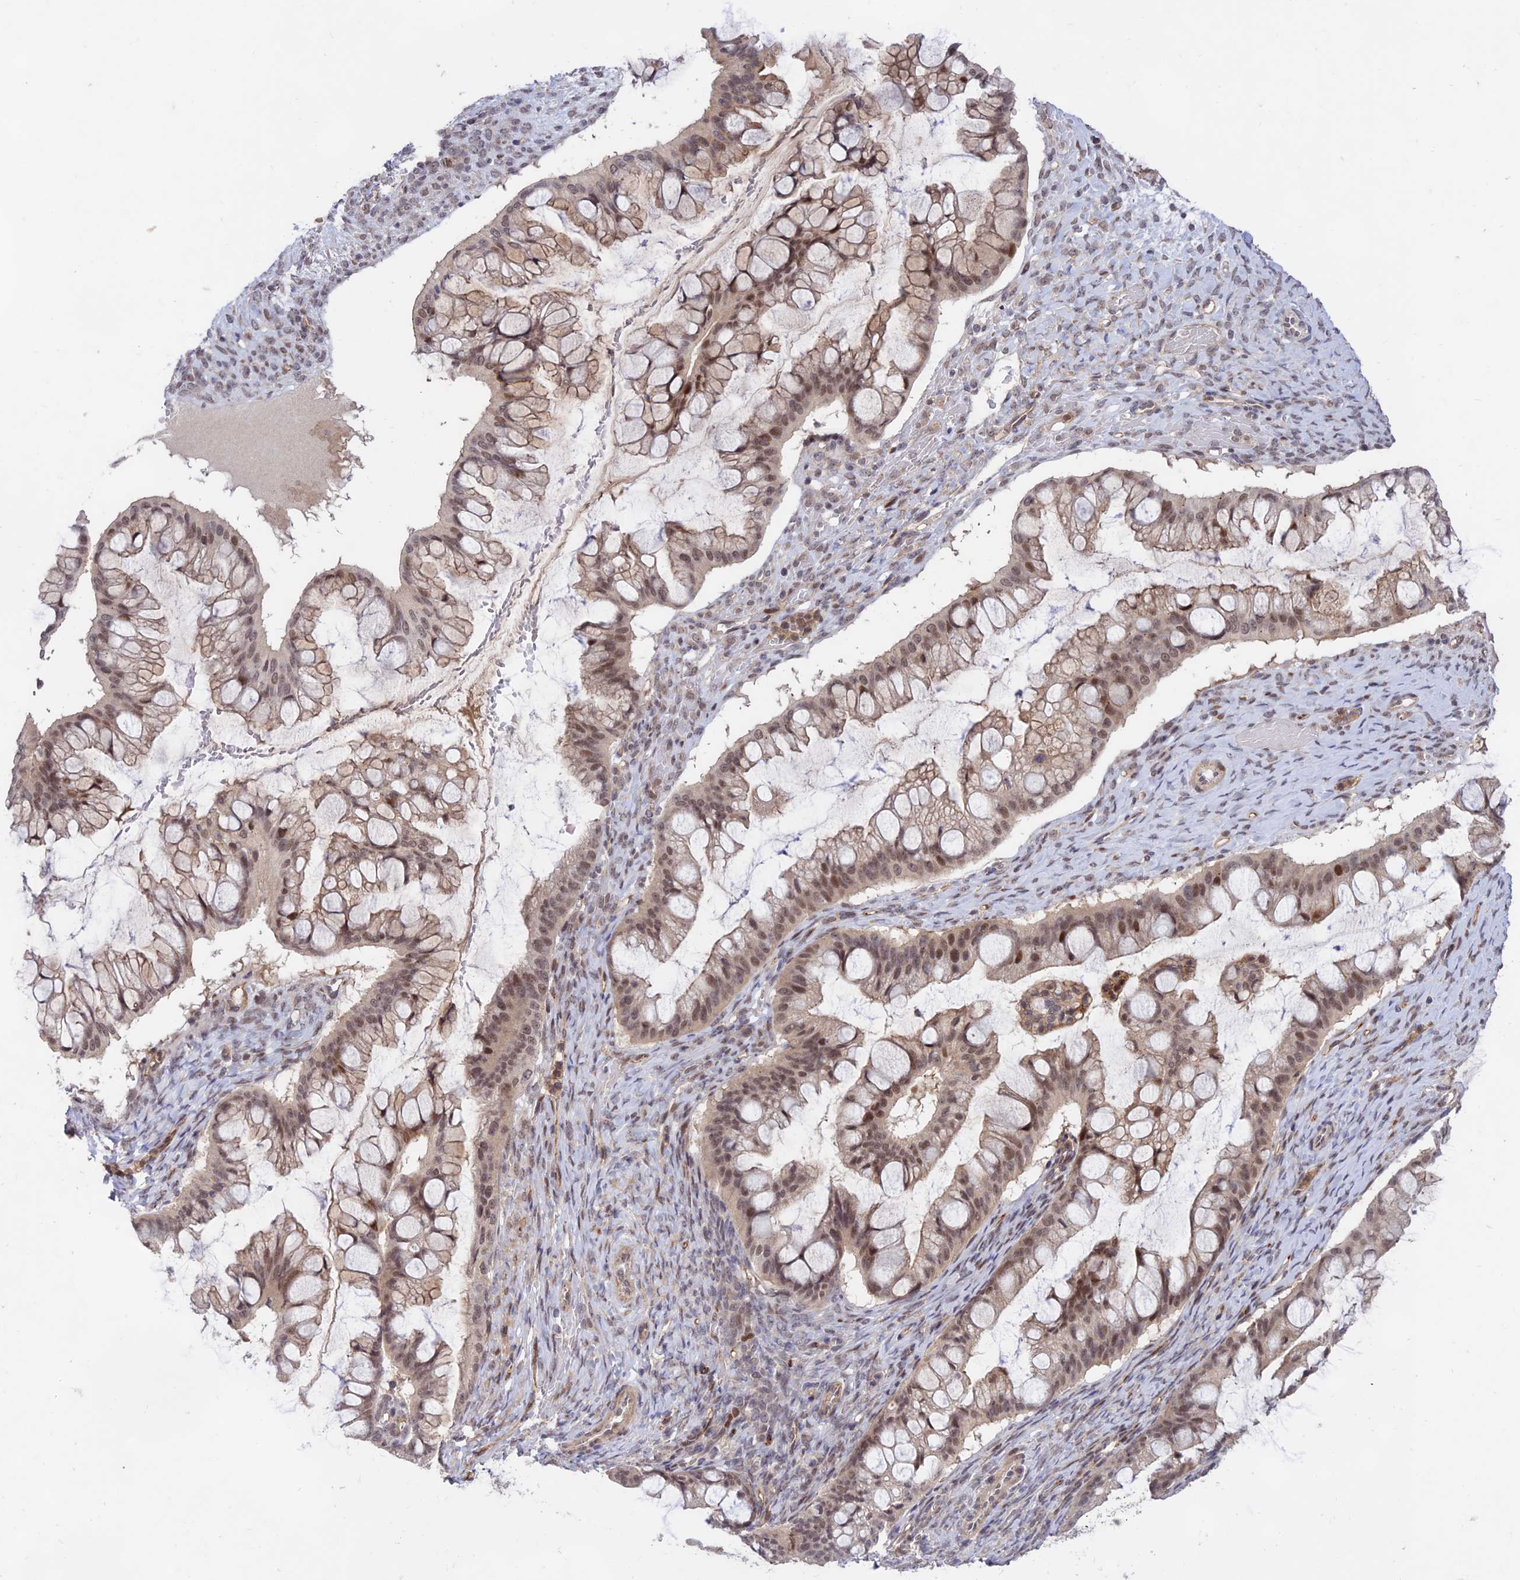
{"staining": {"intensity": "moderate", "quantity": ">75%", "location": "nuclear"}, "tissue": "ovarian cancer", "cell_type": "Tumor cells", "image_type": "cancer", "snomed": [{"axis": "morphology", "description": "Cystadenocarcinoma, mucinous, NOS"}, {"axis": "topography", "description": "Ovary"}], "caption": "Brown immunohistochemical staining in ovarian mucinous cystadenocarcinoma shows moderate nuclear expression in about >75% of tumor cells. (Brightfield microscopy of DAB IHC at high magnification).", "gene": "ZNF85", "patient": {"sex": "female", "age": 73}}